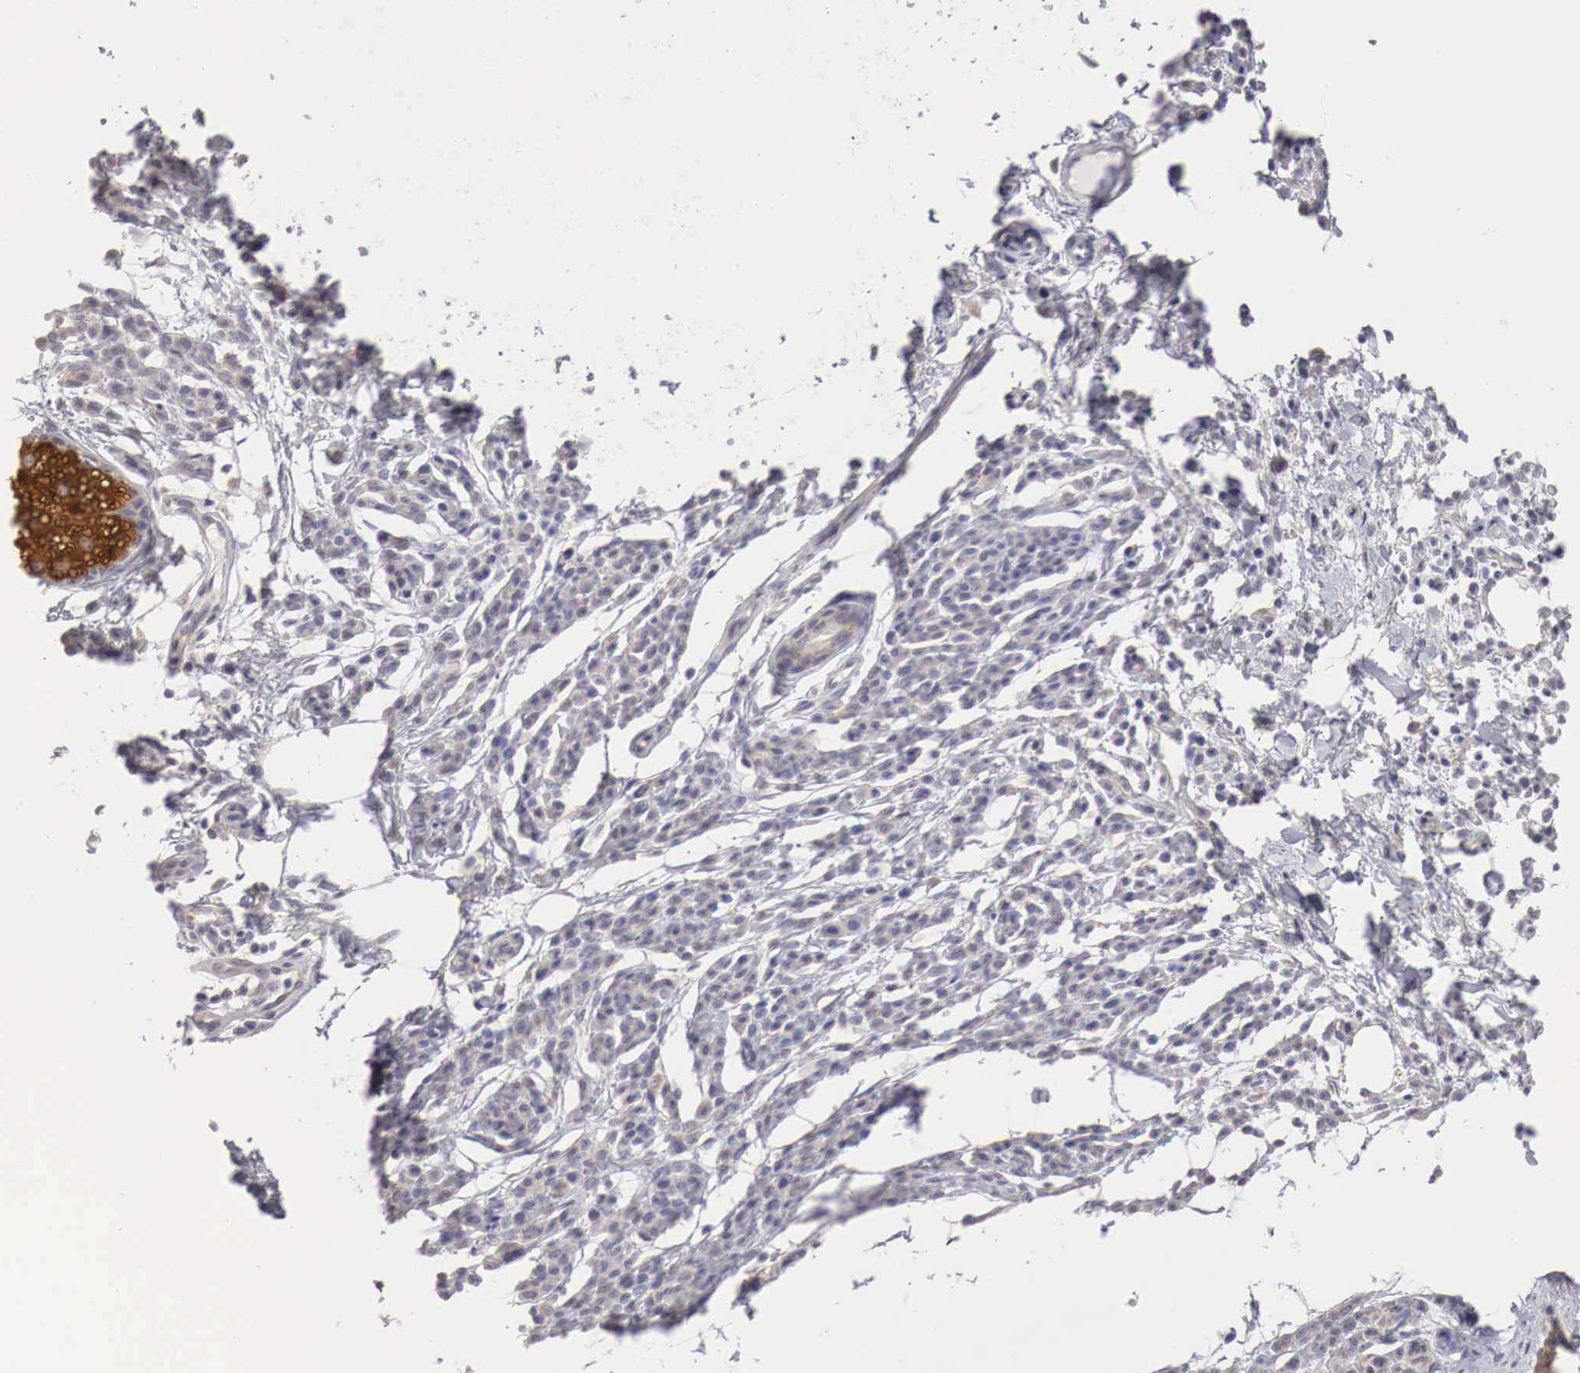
{"staining": {"intensity": "weak", "quantity": ">75%", "location": "cytoplasmic/membranous"}, "tissue": "melanoma", "cell_type": "Tumor cells", "image_type": "cancer", "snomed": [{"axis": "morphology", "description": "Malignant melanoma, NOS"}, {"axis": "topography", "description": "Skin"}], "caption": "This image shows melanoma stained with immunohistochemistry to label a protein in brown. The cytoplasmic/membranous of tumor cells show weak positivity for the protein. Nuclei are counter-stained blue.", "gene": "NSDHL", "patient": {"sex": "female", "age": 52}}